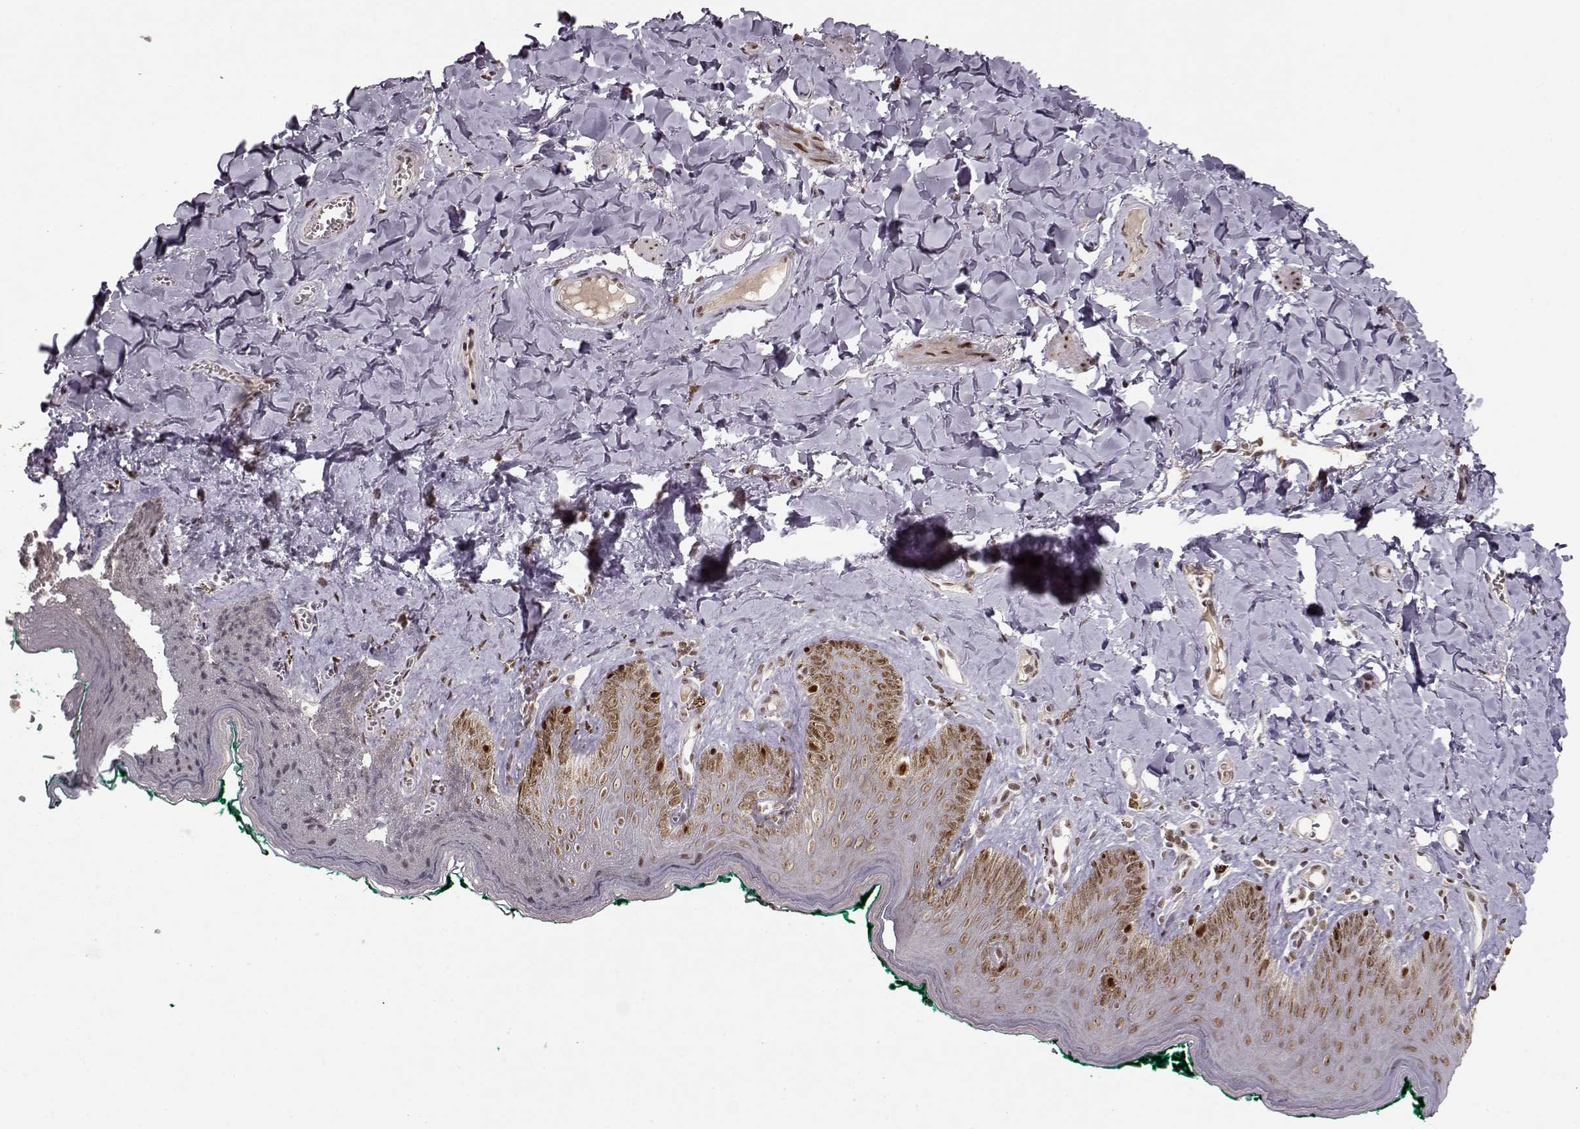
{"staining": {"intensity": "moderate", "quantity": ">75%", "location": "nuclear"}, "tissue": "skin", "cell_type": "Epidermal cells", "image_type": "normal", "snomed": [{"axis": "morphology", "description": "Normal tissue, NOS"}, {"axis": "topography", "description": "Vulva"}], "caption": "This is a photomicrograph of immunohistochemistry staining of benign skin, which shows moderate expression in the nuclear of epidermal cells.", "gene": "RAI1", "patient": {"sex": "female", "age": 66}}